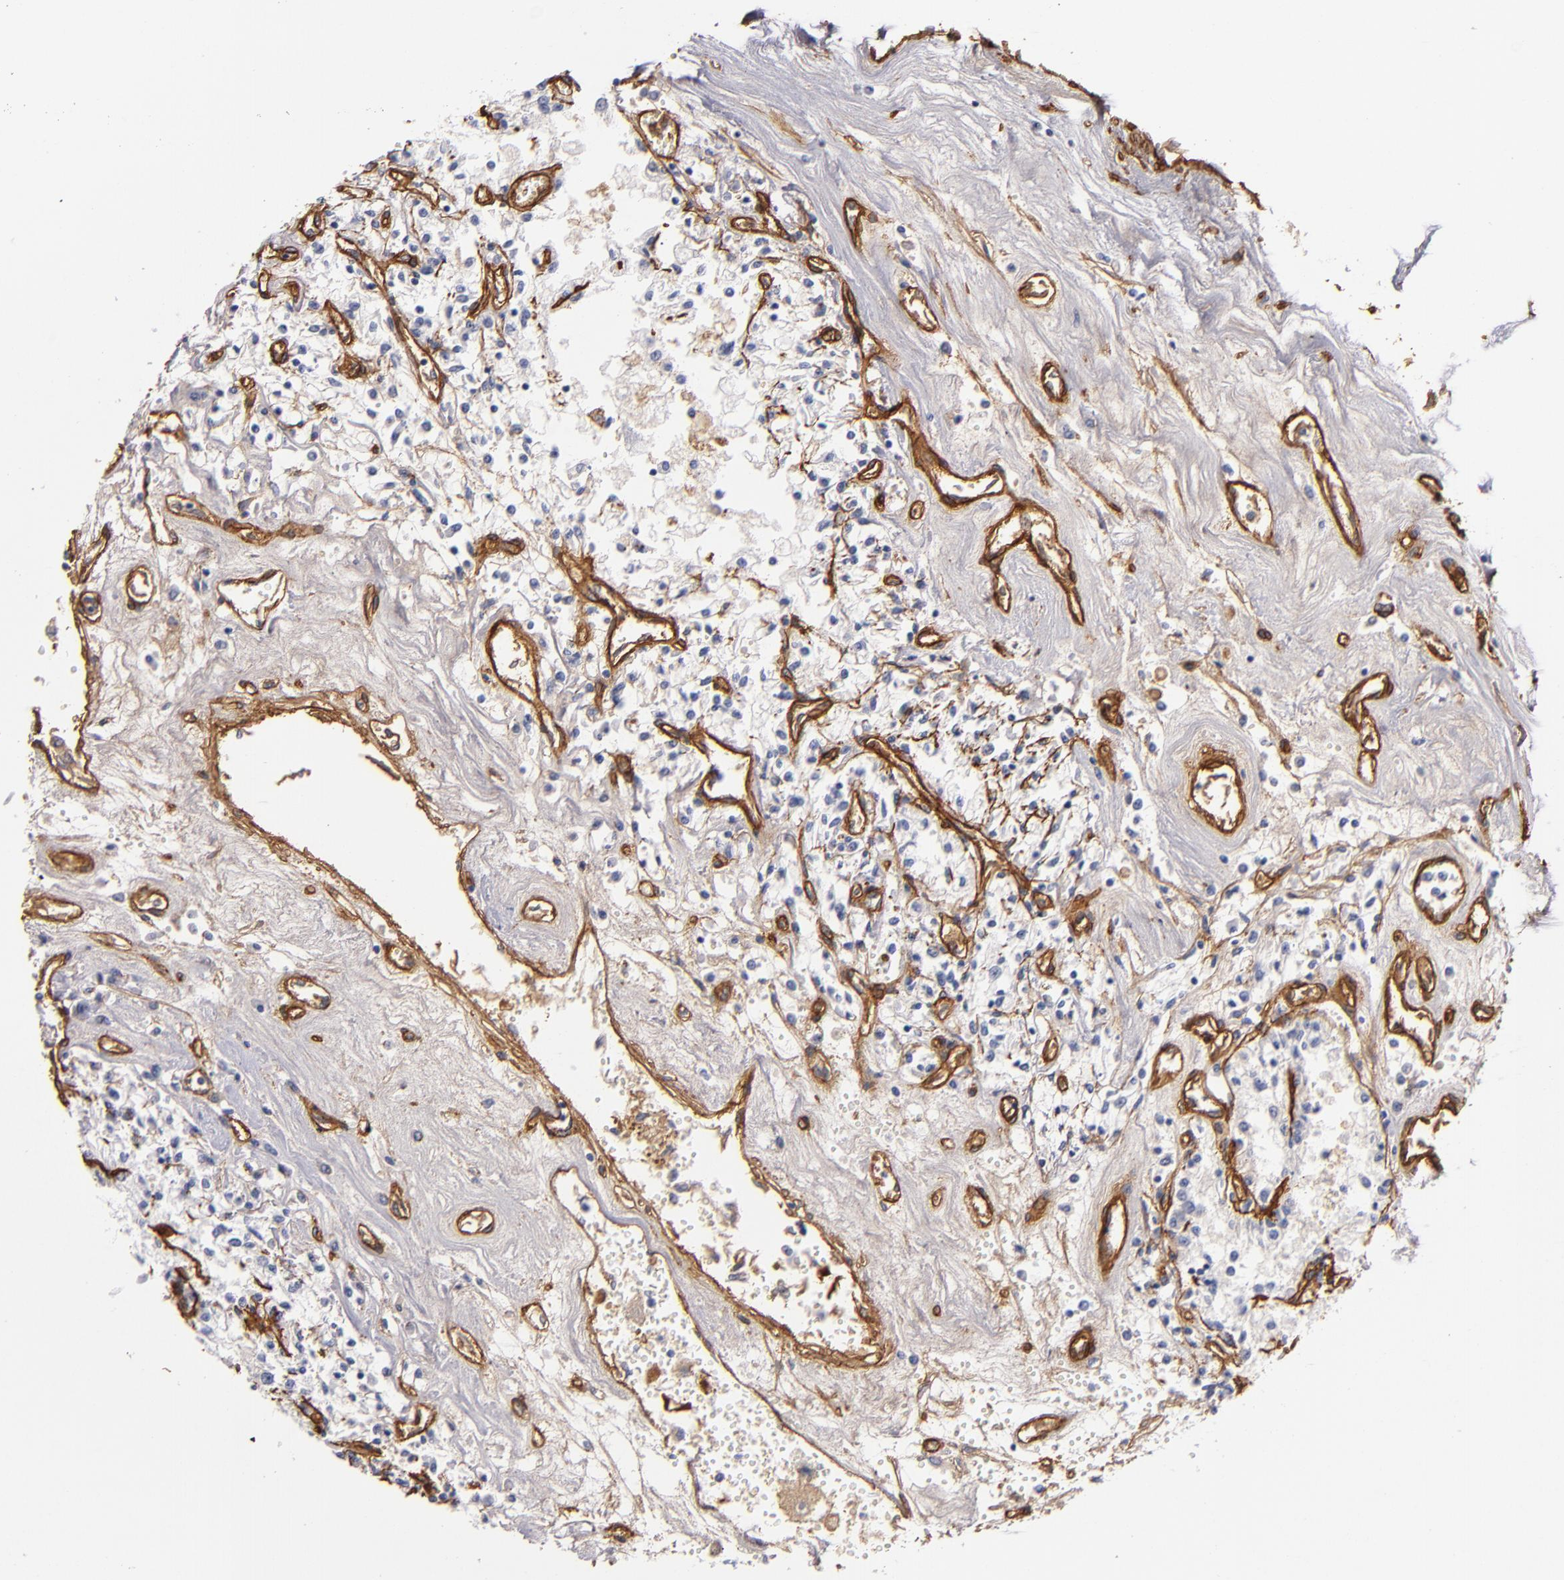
{"staining": {"intensity": "negative", "quantity": "none", "location": "none"}, "tissue": "renal cancer", "cell_type": "Tumor cells", "image_type": "cancer", "snomed": [{"axis": "morphology", "description": "Adenocarcinoma, NOS"}, {"axis": "topography", "description": "Kidney"}], "caption": "Tumor cells show no significant protein positivity in renal cancer.", "gene": "LAMC1", "patient": {"sex": "male", "age": 78}}